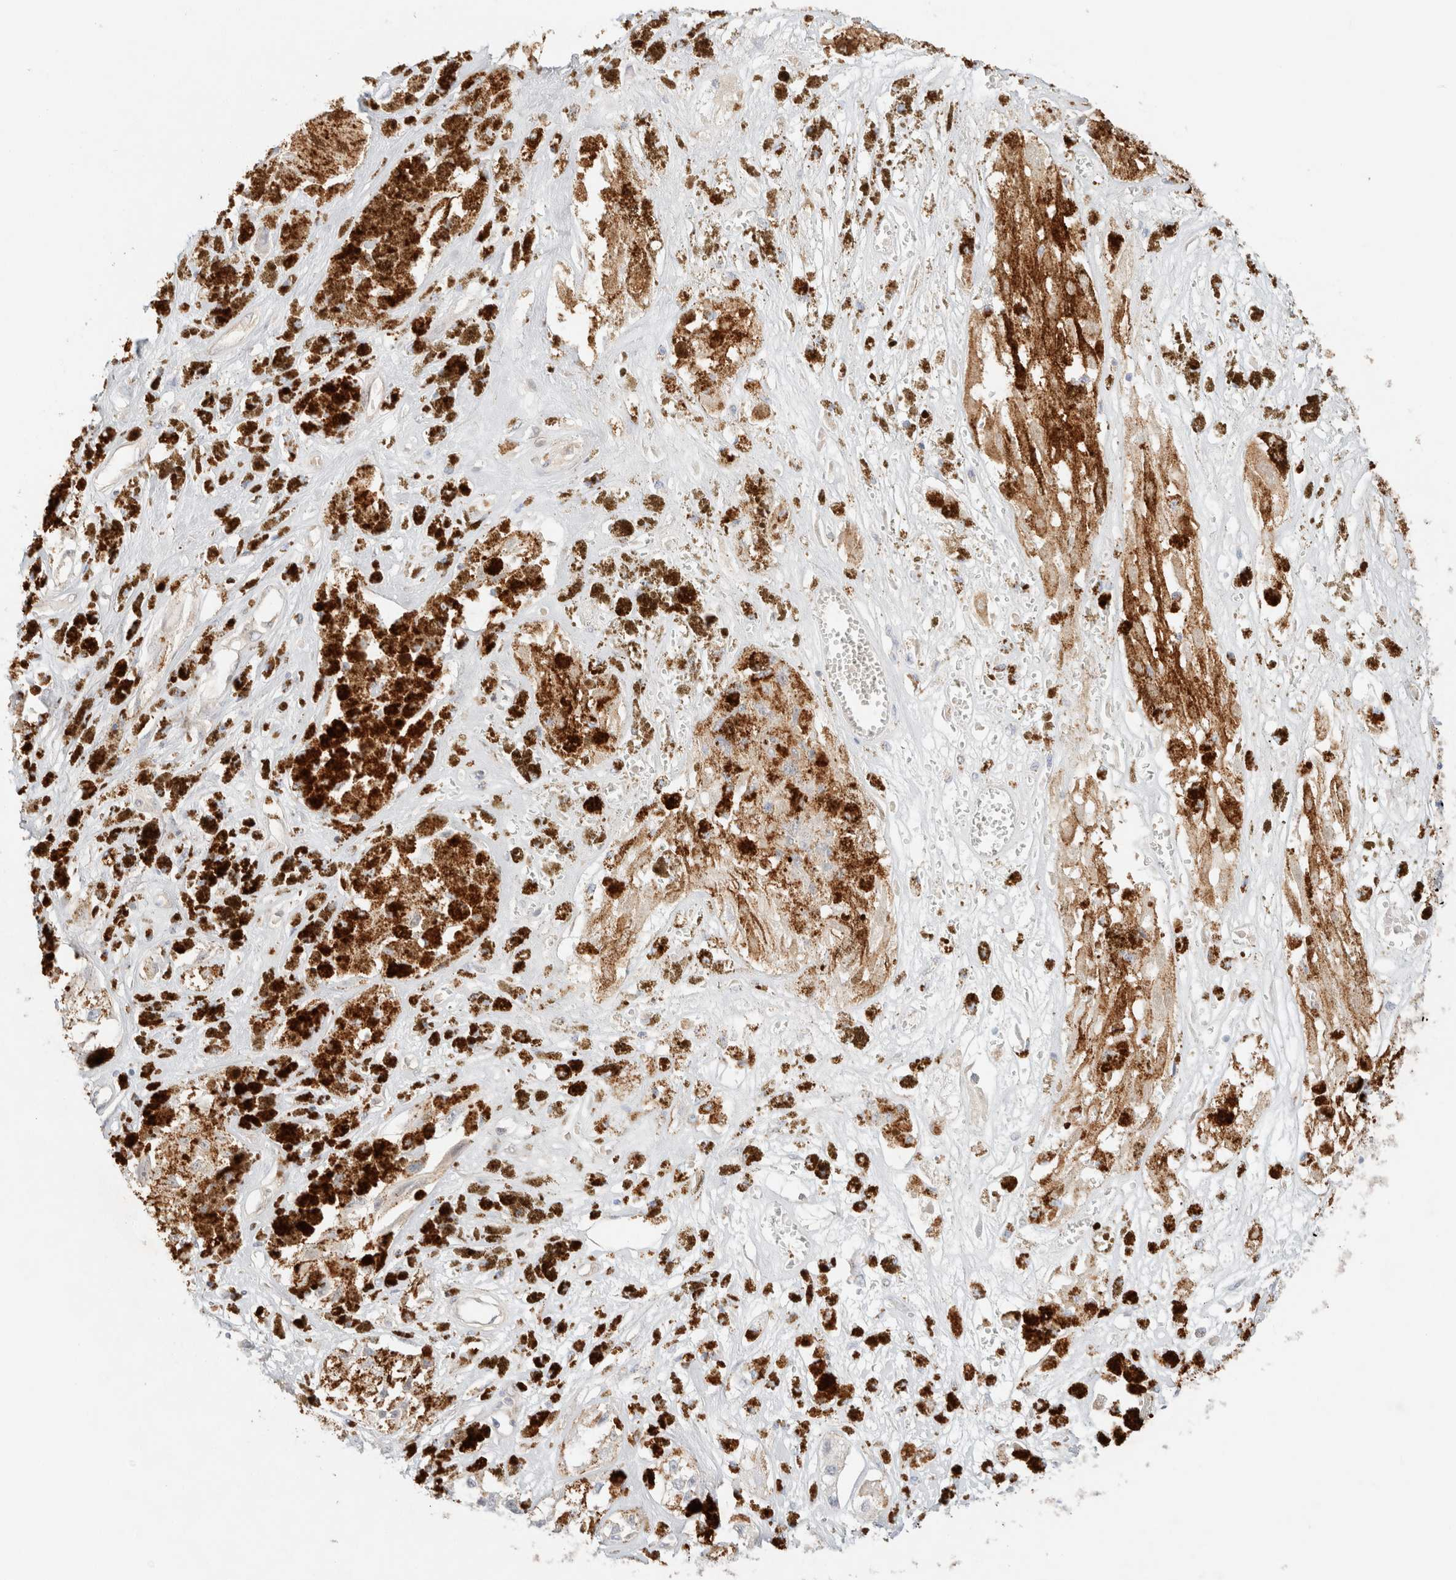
{"staining": {"intensity": "negative", "quantity": "none", "location": "none"}, "tissue": "melanoma", "cell_type": "Tumor cells", "image_type": "cancer", "snomed": [{"axis": "morphology", "description": "Malignant melanoma, NOS"}, {"axis": "topography", "description": "Skin"}], "caption": "Tumor cells show no significant protein expression in malignant melanoma. Brightfield microscopy of immunohistochemistry (IHC) stained with DAB (brown) and hematoxylin (blue), captured at high magnification.", "gene": "CSNK1E", "patient": {"sex": "male", "age": 88}}